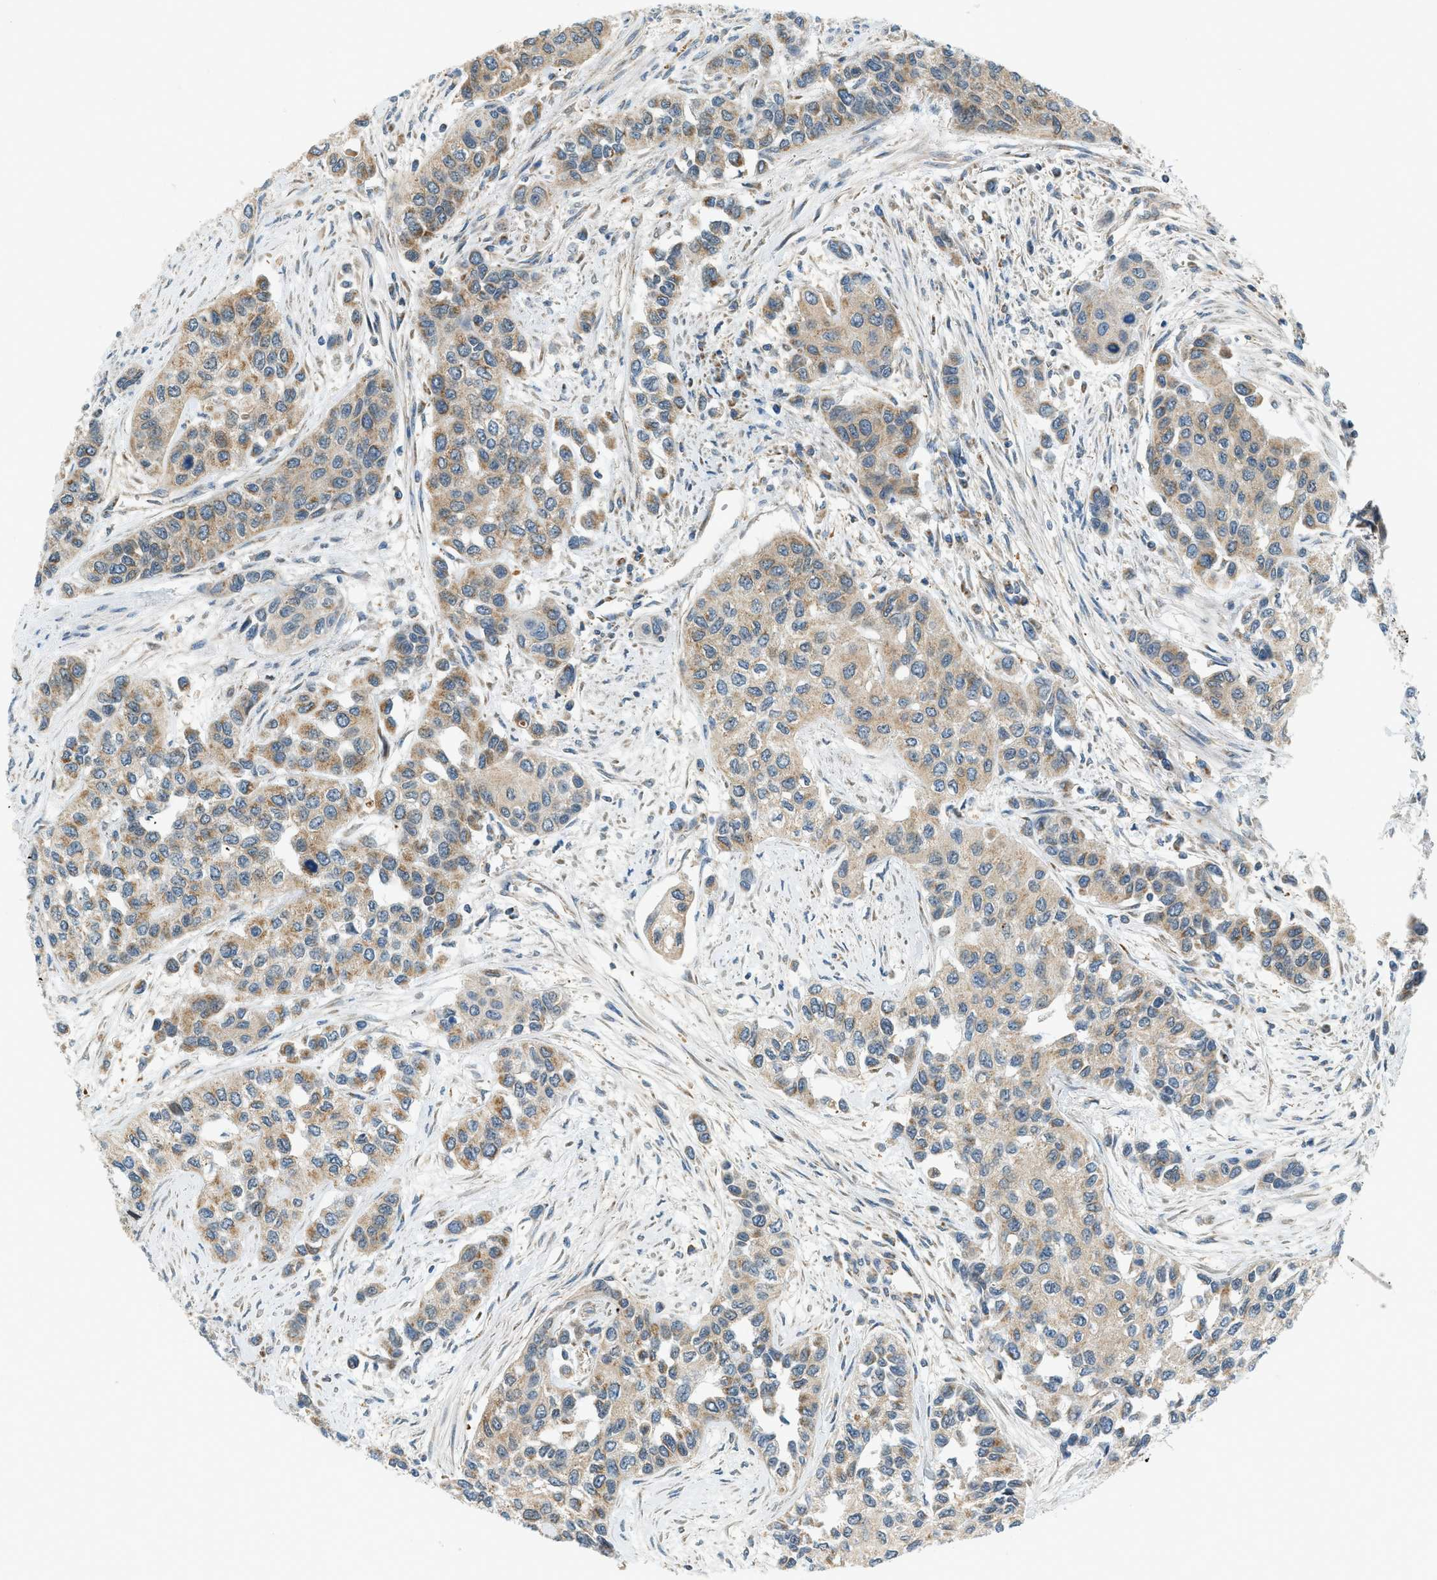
{"staining": {"intensity": "weak", "quantity": ">75%", "location": "cytoplasmic/membranous"}, "tissue": "urothelial cancer", "cell_type": "Tumor cells", "image_type": "cancer", "snomed": [{"axis": "morphology", "description": "Urothelial carcinoma, High grade"}, {"axis": "topography", "description": "Urinary bladder"}], "caption": "Protein staining displays weak cytoplasmic/membranous expression in about >75% of tumor cells in urothelial cancer. The staining was performed using DAB to visualize the protein expression in brown, while the nuclei were stained in blue with hematoxylin (Magnification: 20x).", "gene": "PIGG", "patient": {"sex": "female", "age": 56}}